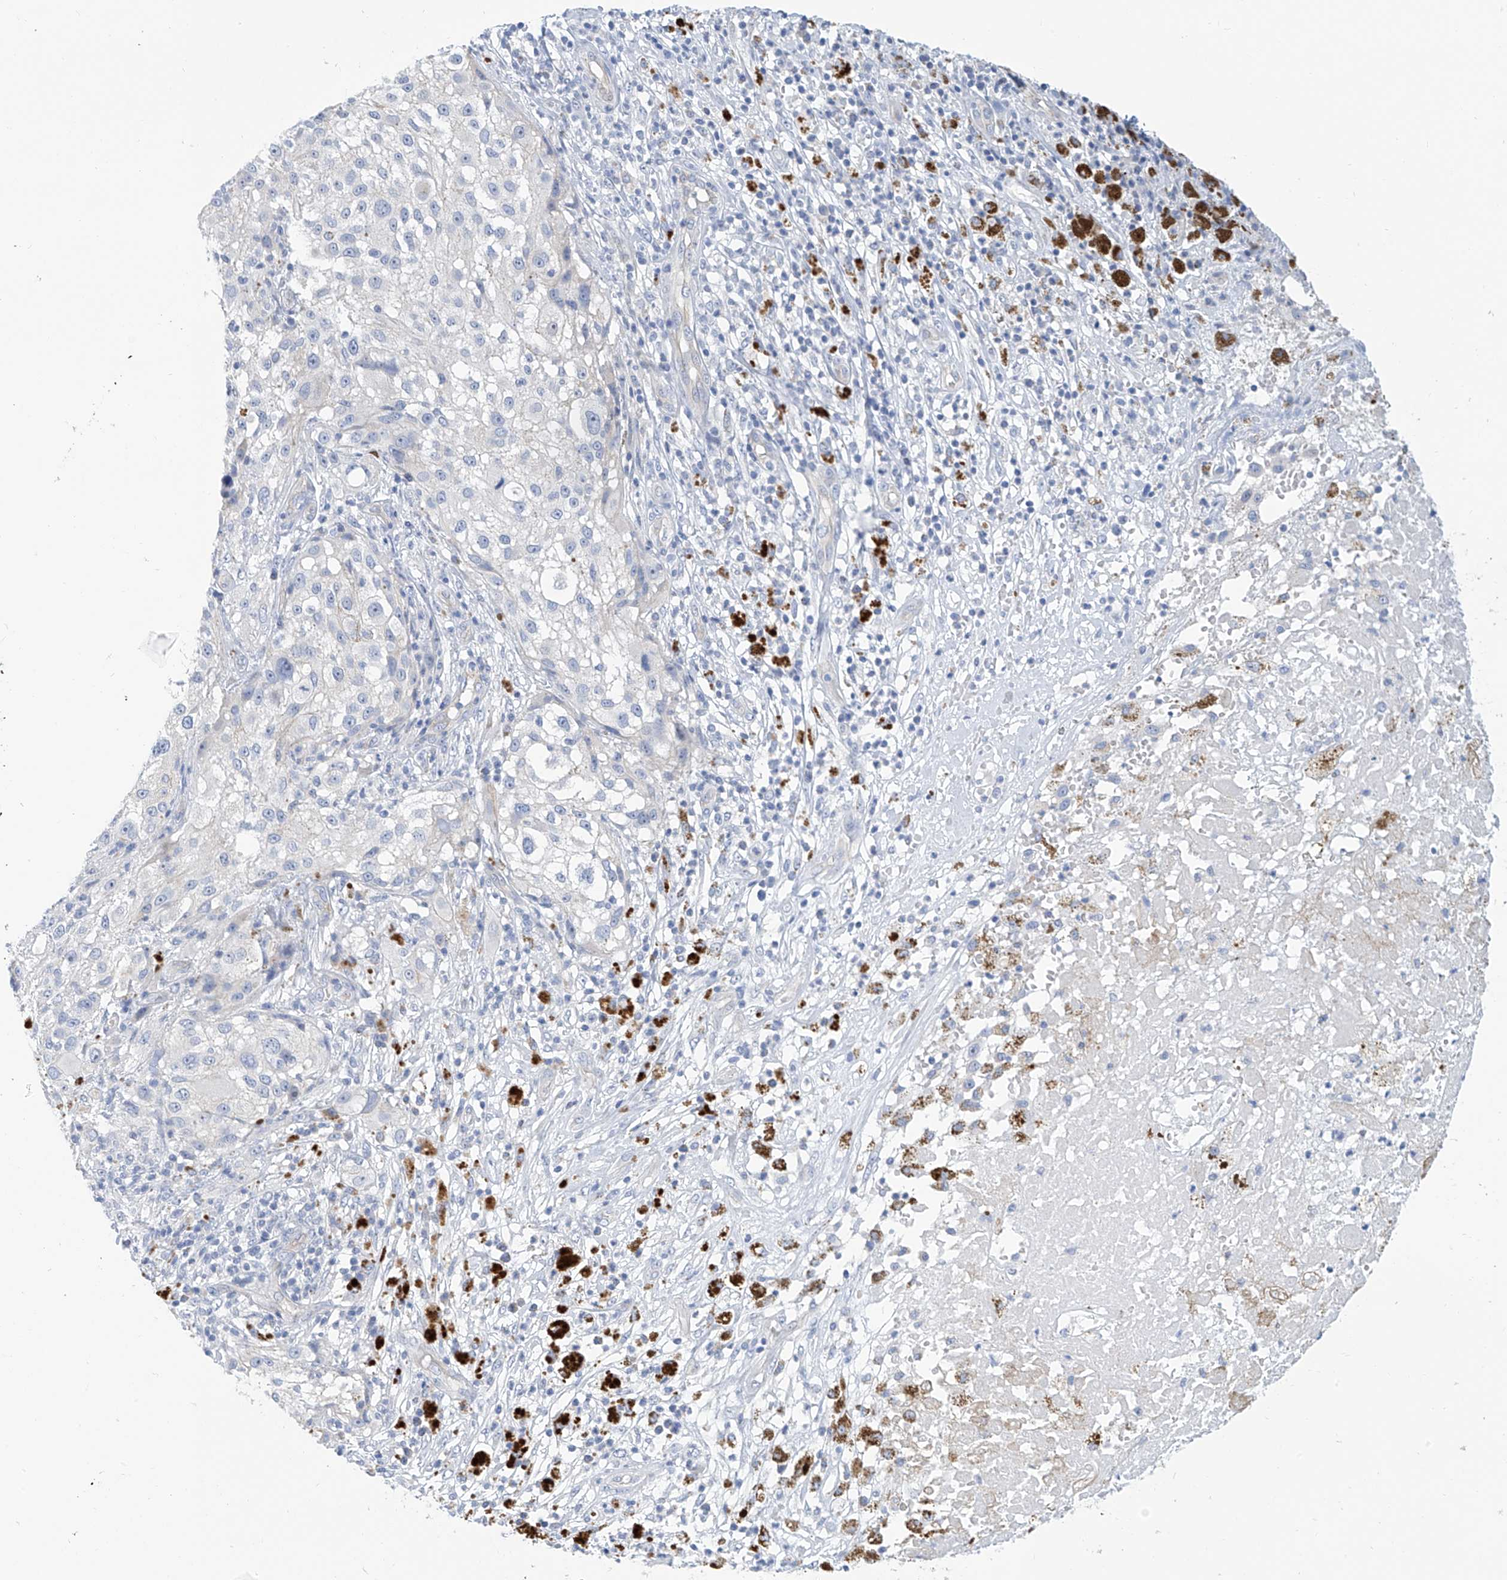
{"staining": {"intensity": "negative", "quantity": "none", "location": "none"}, "tissue": "melanoma", "cell_type": "Tumor cells", "image_type": "cancer", "snomed": [{"axis": "morphology", "description": "Necrosis, NOS"}, {"axis": "morphology", "description": "Malignant melanoma, NOS"}, {"axis": "topography", "description": "Skin"}], "caption": "IHC image of neoplastic tissue: human malignant melanoma stained with DAB exhibits no significant protein staining in tumor cells. Brightfield microscopy of IHC stained with DAB (3,3'-diaminobenzidine) (brown) and hematoxylin (blue), captured at high magnification.", "gene": "PIK3C2B", "patient": {"sex": "female", "age": 87}}